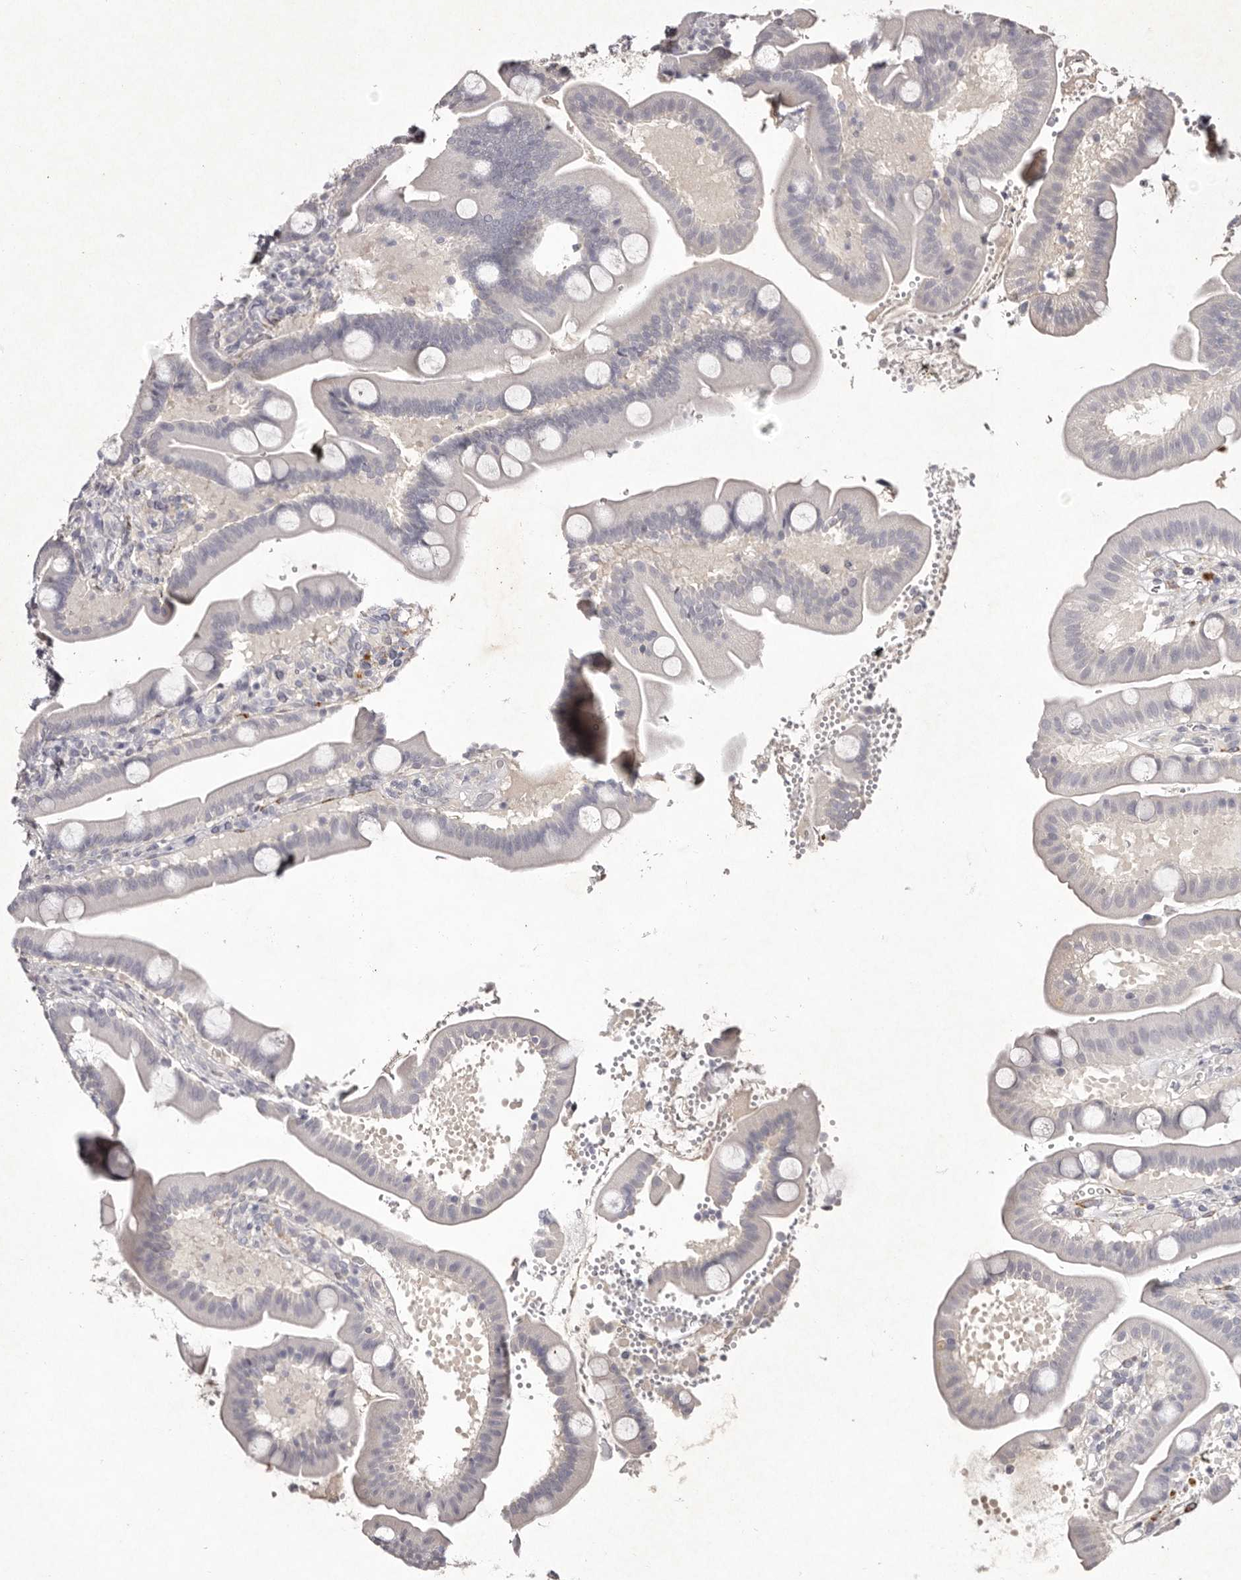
{"staining": {"intensity": "strong", "quantity": "<25%", "location": "cytoplasmic/membranous"}, "tissue": "duodenum", "cell_type": "Glandular cells", "image_type": "normal", "snomed": [{"axis": "morphology", "description": "Normal tissue, NOS"}, {"axis": "topography", "description": "Duodenum"}], "caption": "Human duodenum stained with a brown dye reveals strong cytoplasmic/membranous positive positivity in approximately <25% of glandular cells.", "gene": "SCUBE2", "patient": {"sex": "male", "age": 54}}